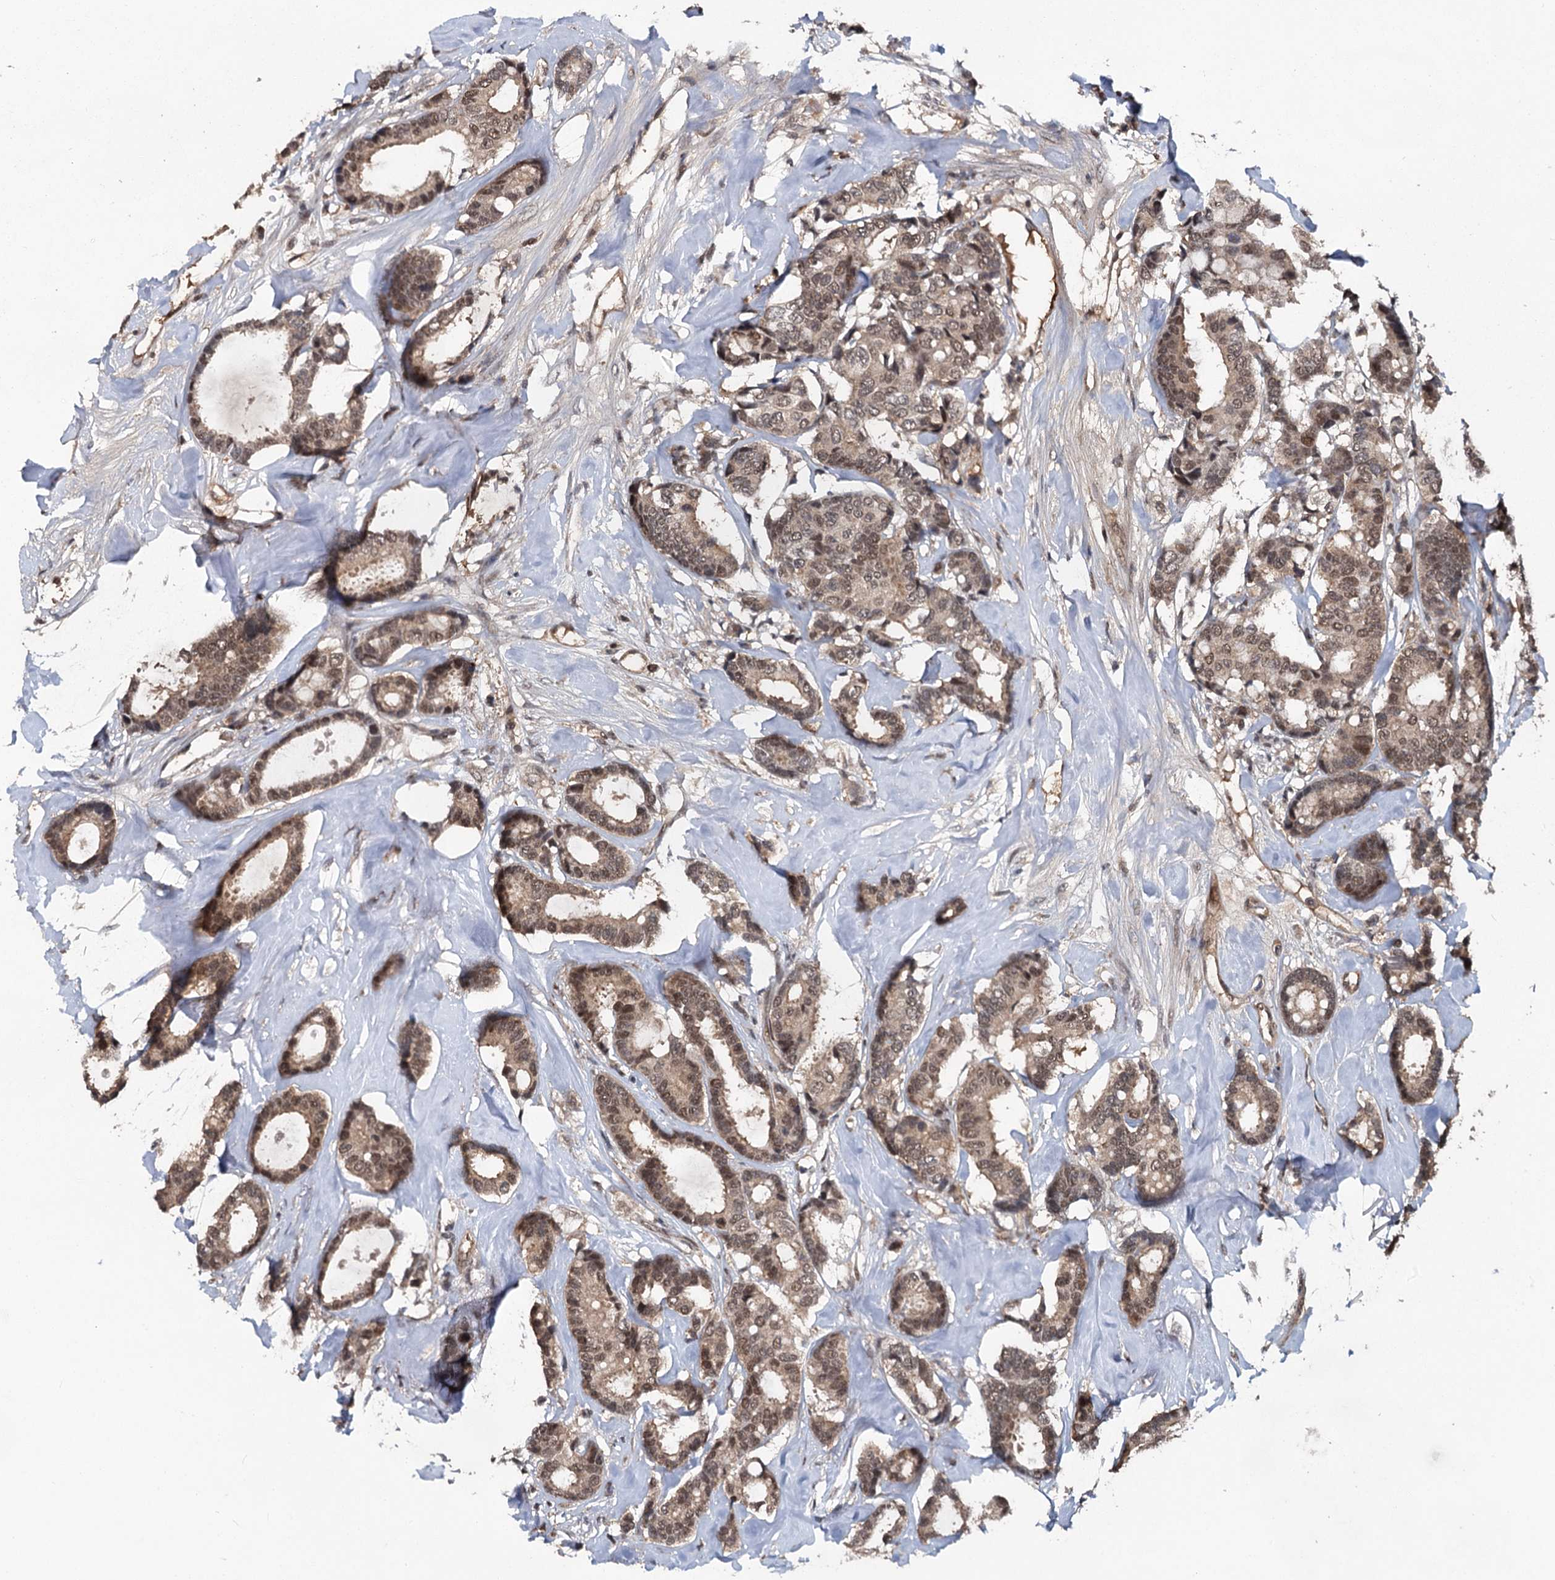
{"staining": {"intensity": "moderate", "quantity": ">75%", "location": "cytoplasmic/membranous,nuclear"}, "tissue": "breast cancer", "cell_type": "Tumor cells", "image_type": "cancer", "snomed": [{"axis": "morphology", "description": "Duct carcinoma"}, {"axis": "topography", "description": "Breast"}], "caption": "This photomicrograph shows IHC staining of intraductal carcinoma (breast), with medium moderate cytoplasmic/membranous and nuclear positivity in about >75% of tumor cells.", "gene": "MYG1", "patient": {"sex": "female", "age": 87}}